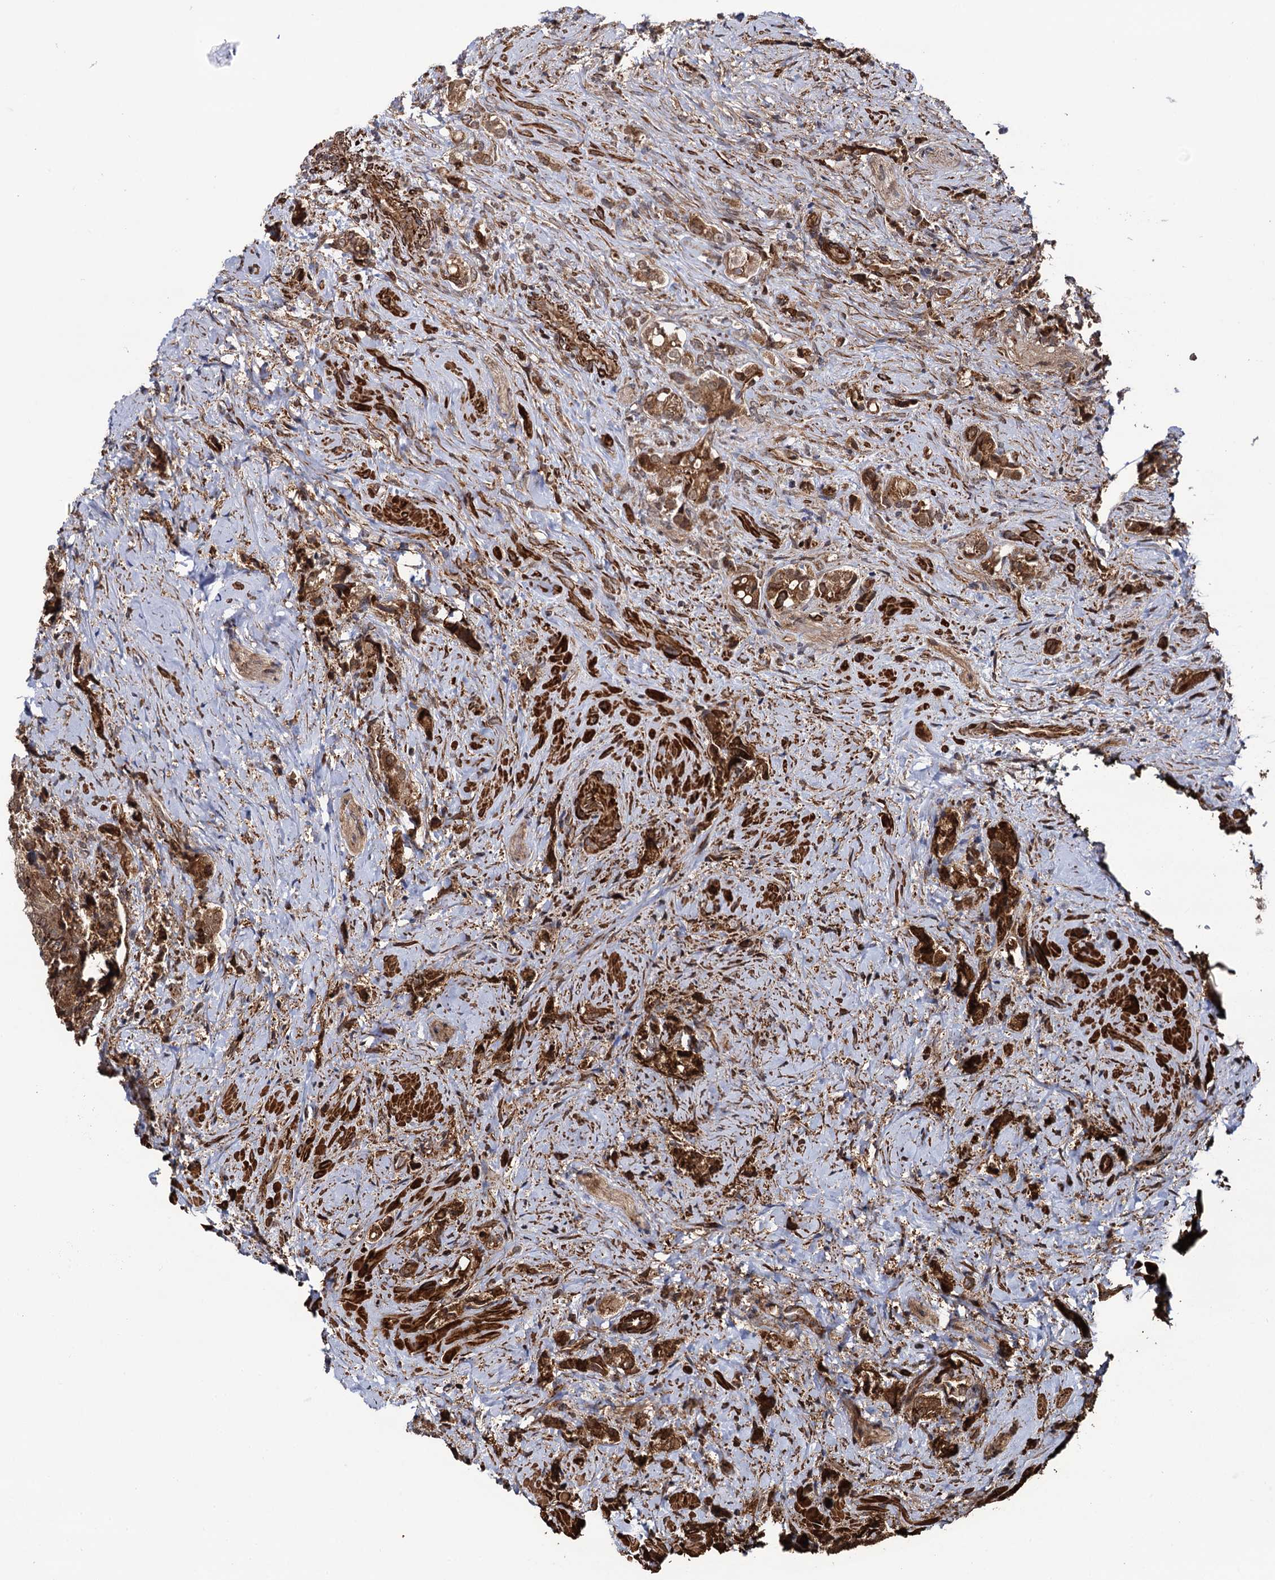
{"staining": {"intensity": "moderate", "quantity": ">75%", "location": "cytoplasmic/membranous"}, "tissue": "prostate cancer", "cell_type": "Tumor cells", "image_type": "cancer", "snomed": [{"axis": "morphology", "description": "Adenocarcinoma, High grade"}, {"axis": "topography", "description": "Prostate"}], "caption": "A medium amount of moderate cytoplasmic/membranous positivity is identified in about >75% of tumor cells in prostate adenocarcinoma (high-grade) tissue.", "gene": "ATP8B4", "patient": {"sex": "male", "age": 65}}